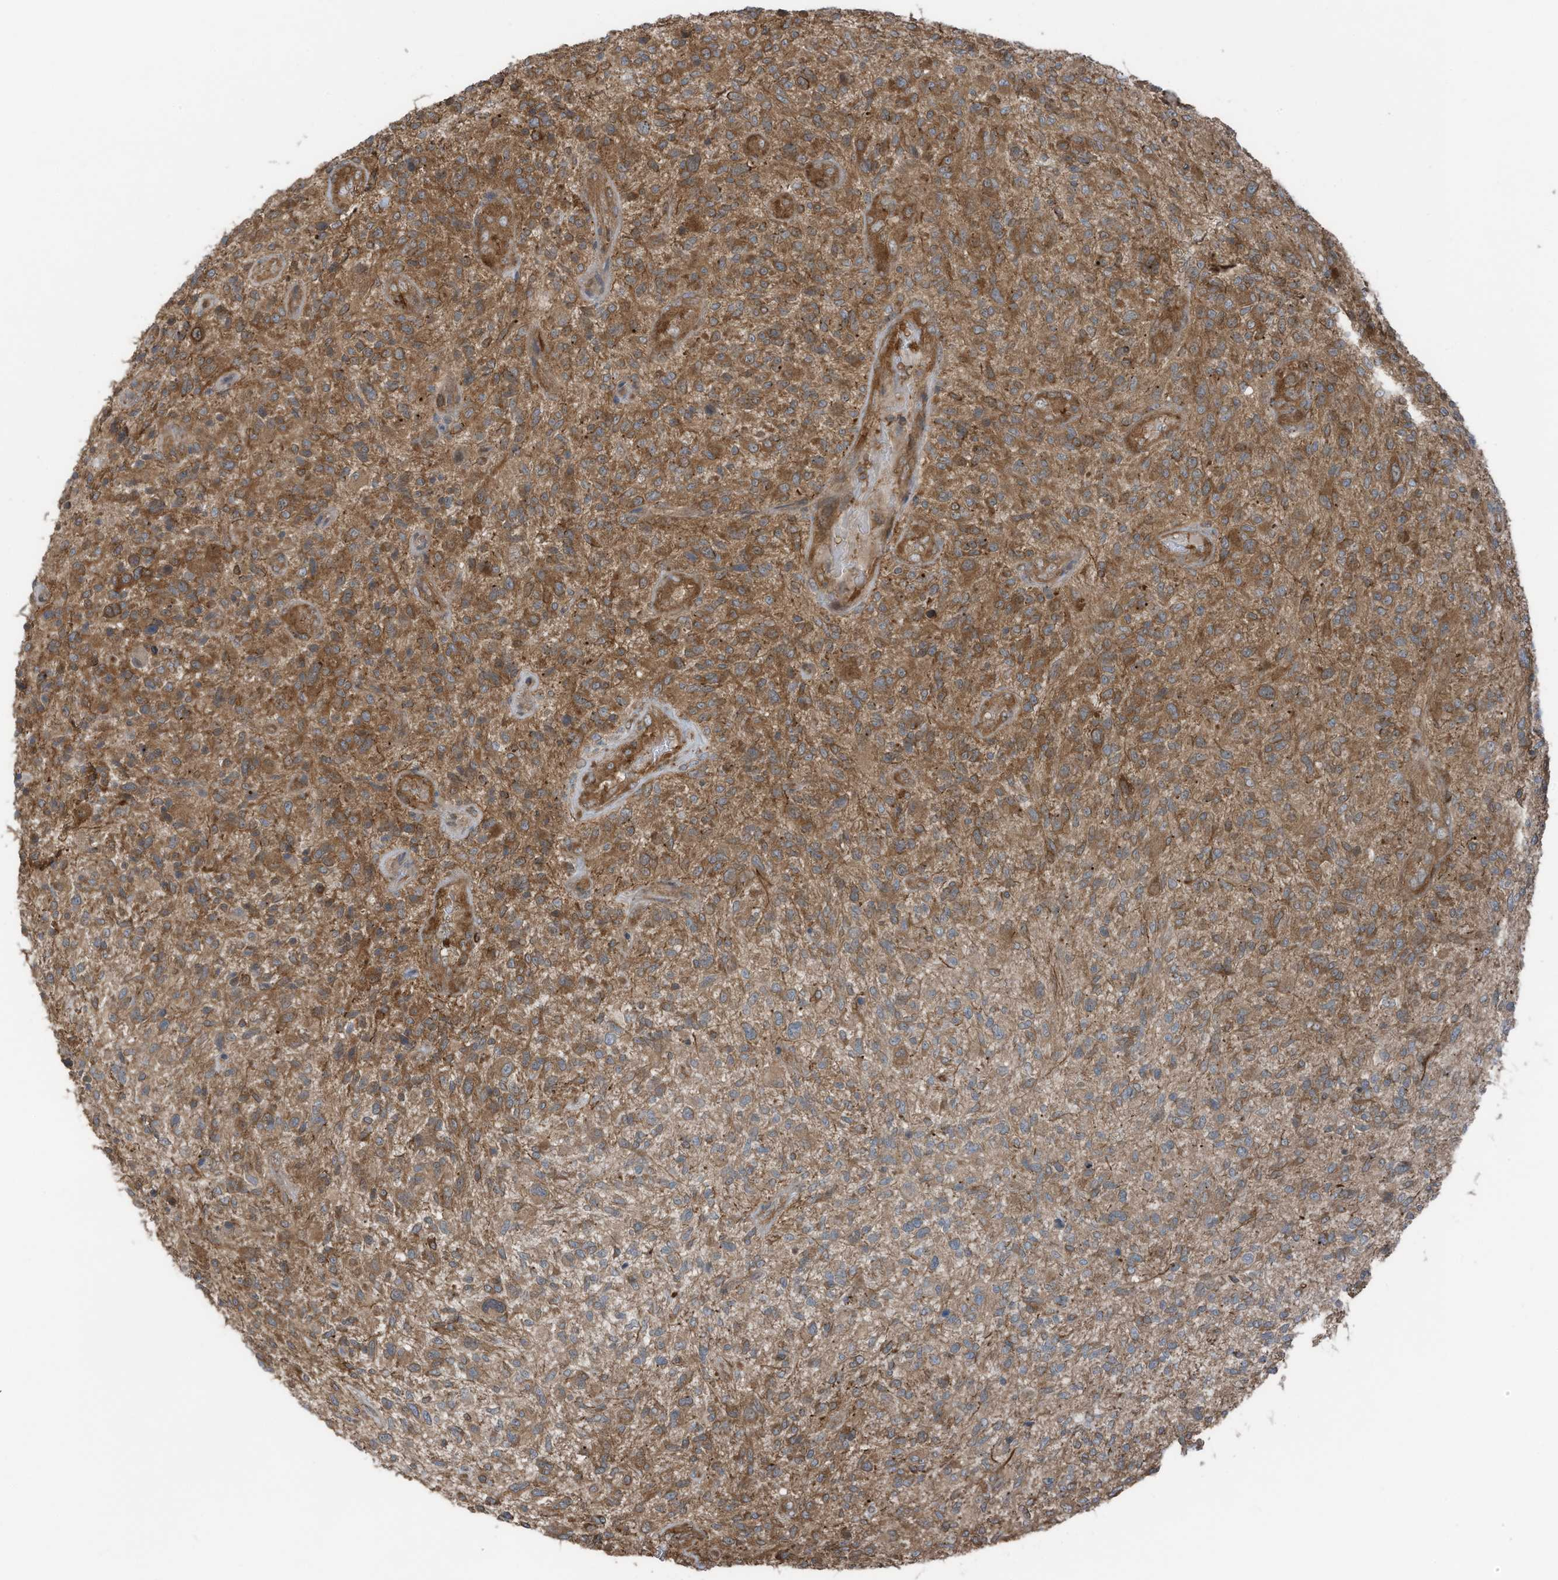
{"staining": {"intensity": "moderate", "quantity": ">75%", "location": "cytoplasmic/membranous"}, "tissue": "glioma", "cell_type": "Tumor cells", "image_type": "cancer", "snomed": [{"axis": "morphology", "description": "Glioma, malignant, High grade"}, {"axis": "topography", "description": "Brain"}], "caption": "An image showing moderate cytoplasmic/membranous expression in about >75% of tumor cells in glioma, as visualized by brown immunohistochemical staining.", "gene": "TXNDC9", "patient": {"sex": "male", "age": 47}}